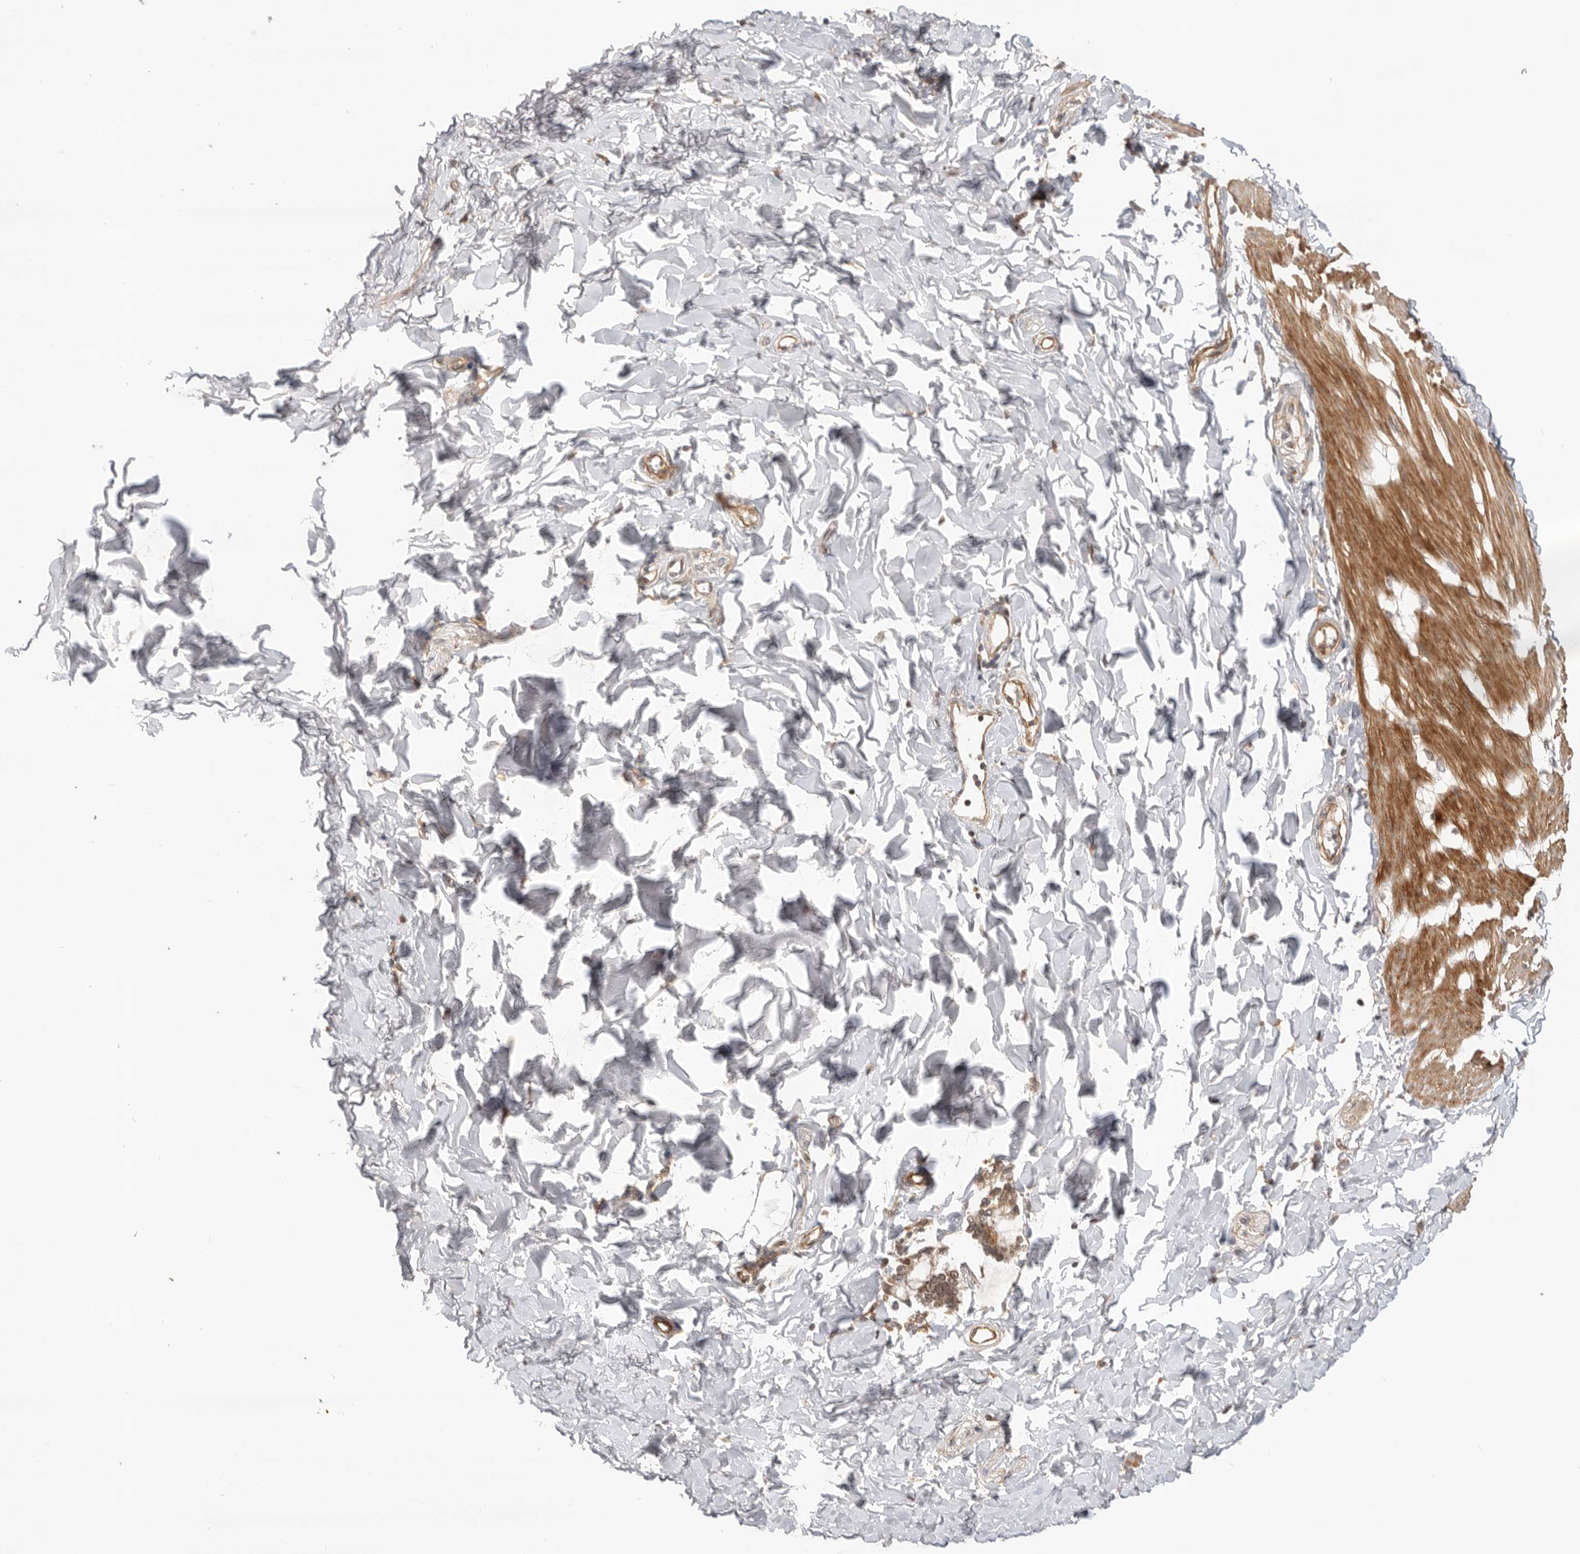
{"staining": {"intensity": "moderate", "quantity": ">75%", "location": "cytoplasmic/membranous"}, "tissue": "smooth muscle", "cell_type": "Smooth muscle cells", "image_type": "normal", "snomed": [{"axis": "morphology", "description": "Normal tissue, NOS"}, {"axis": "morphology", "description": "Adenocarcinoma, NOS"}, {"axis": "topography", "description": "Smooth muscle"}, {"axis": "topography", "description": "Colon"}], "caption": "Immunohistochemistry (IHC) staining of unremarkable smooth muscle, which demonstrates medium levels of moderate cytoplasmic/membranous staining in approximately >75% of smooth muscle cells indicating moderate cytoplasmic/membranous protein positivity. The staining was performed using DAB (brown) for protein detection and nuclei were counterstained in hematoxylin (blue).", "gene": "DCAF8", "patient": {"sex": "male", "age": 14}}